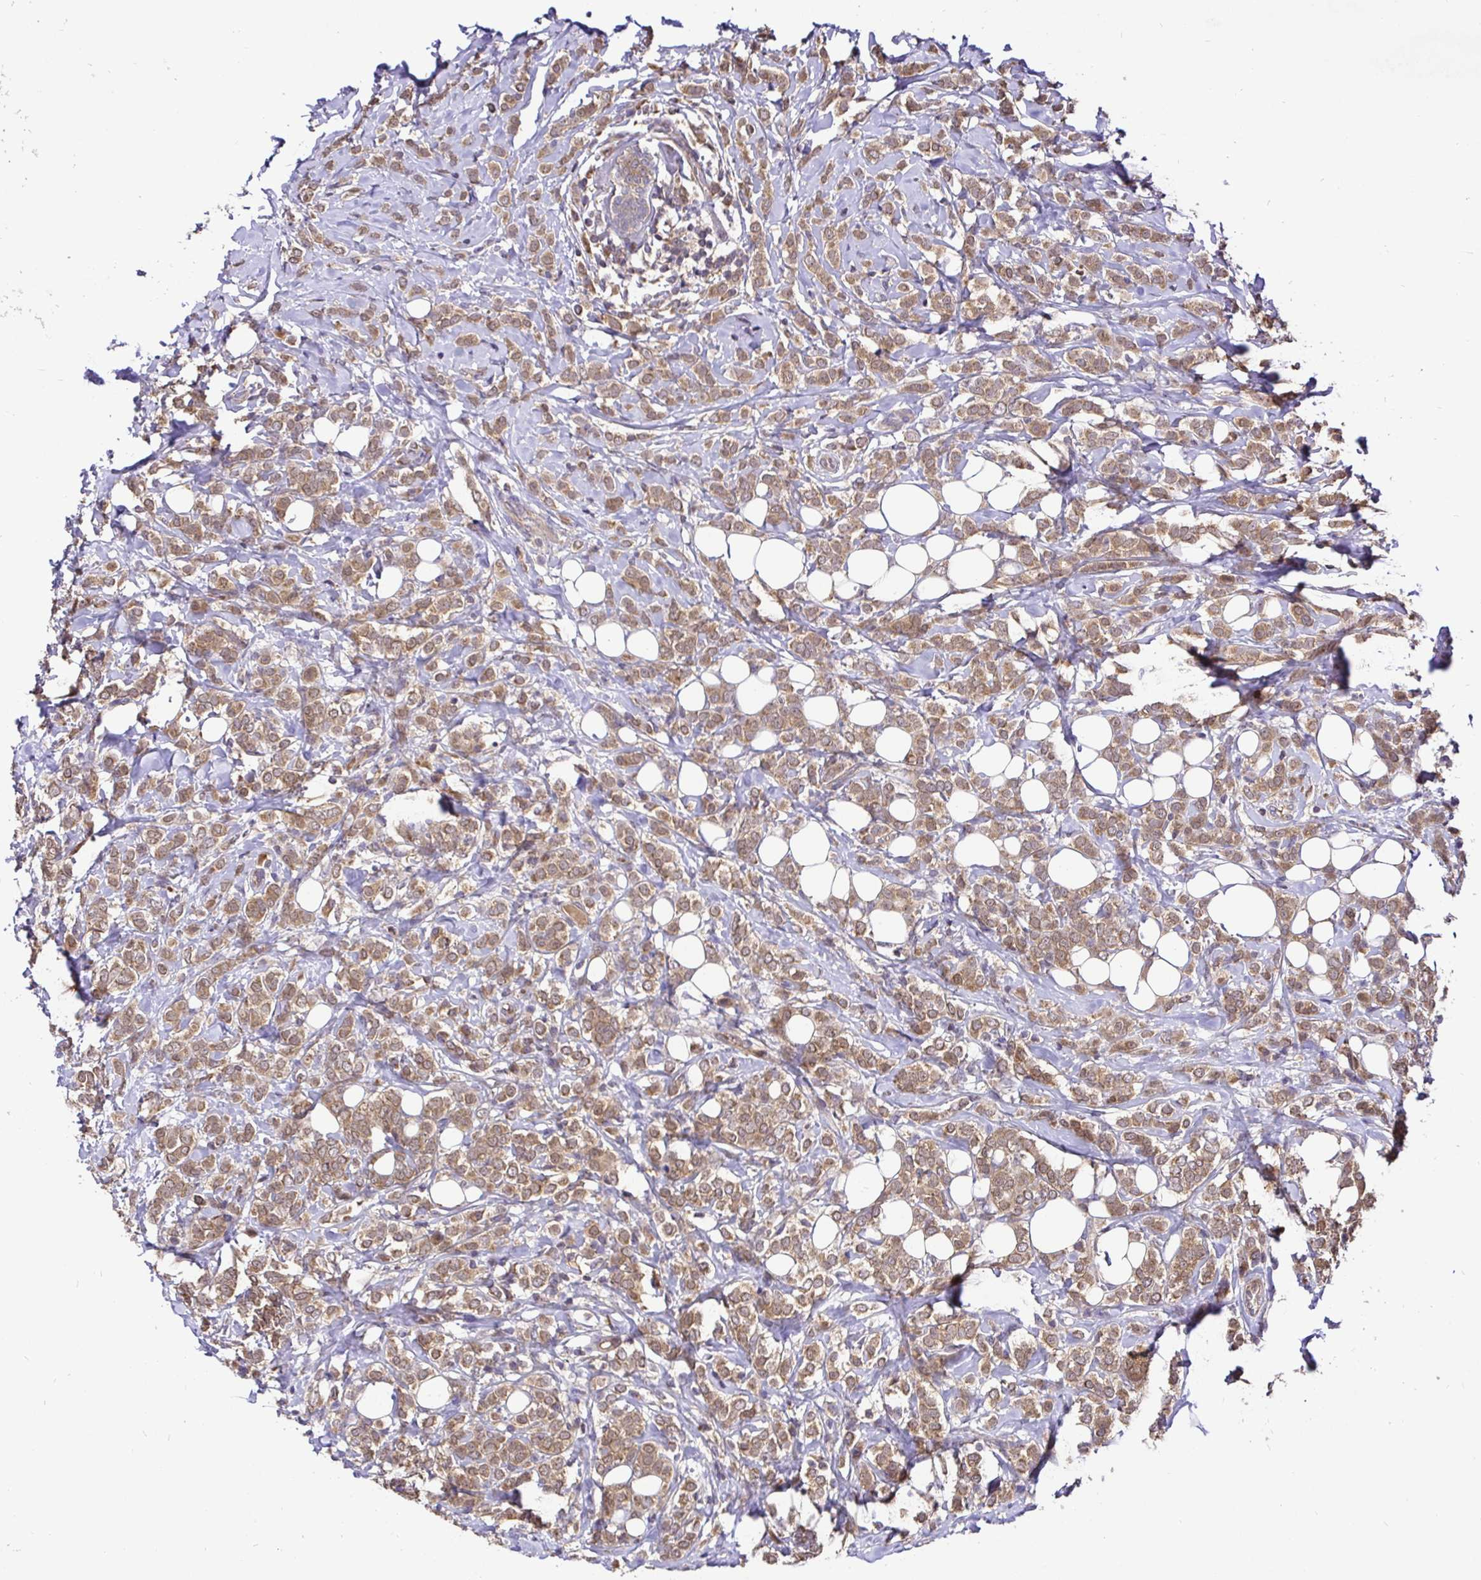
{"staining": {"intensity": "moderate", "quantity": ">75%", "location": "cytoplasmic/membranous"}, "tissue": "breast cancer", "cell_type": "Tumor cells", "image_type": "cancer", "snomed": [{"axis": "morphology", "description": "Lobular carcinoma"}, {"axis": "topography", "description": "Breast"}], "caption": "Immunohistochemical staining of human breast lobular carcinoma demonstrates medium levels of moderate cytoplasmic/membranous expression in approximately >75% of tumor cells. The staining was performed using DAB (3,3'-diaminobenzidine) to visualize the protein expression in brown, while the nuclei were stained in blue with hematoxylin (Magnification: 20x).", "gene": "UBE2M", "patient": {"sex": "female", "age": 49}}